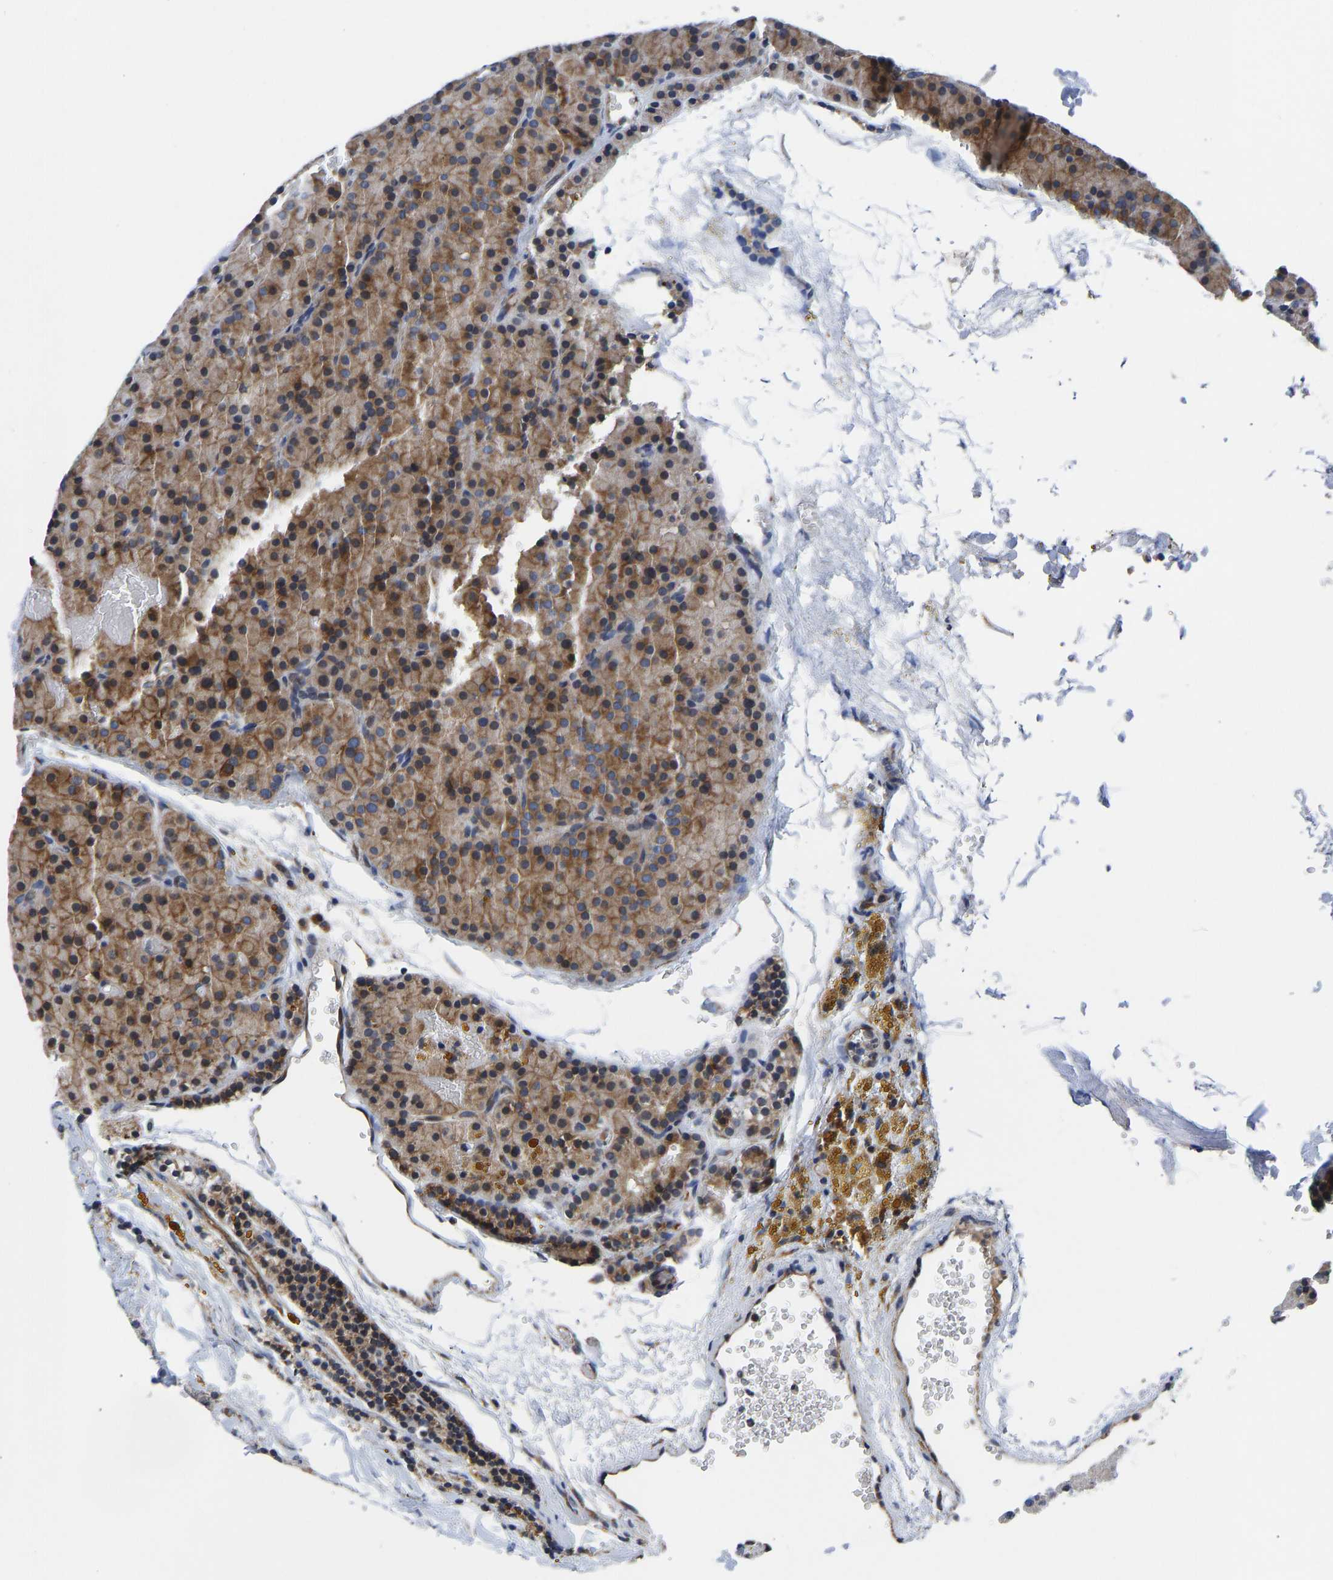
{"staining": {"intensity": "moderate", "quantity": ">75%", "location": "cytoplasmic/membranous"}, "tissue": "parathyroid gland", "cell_type": "Glandular cells", "image_type": "normal", "snomed": [{"axis": "morphology", "description": "Normal tissue, NOS"}, {"axis": "morphology", "description": "Adenoma, NOS"}, {"axis": "topography", "description": "Parathyroid gland"}], "caption": "About >75% of glandular cells in normal parathyroid gland reveal moderate cytoplasmic/membranous protein staining as visualized by brown immunohistochemical staining.", "gene": "FRRS1", "patient": {"sex": "male", "age": 75}}